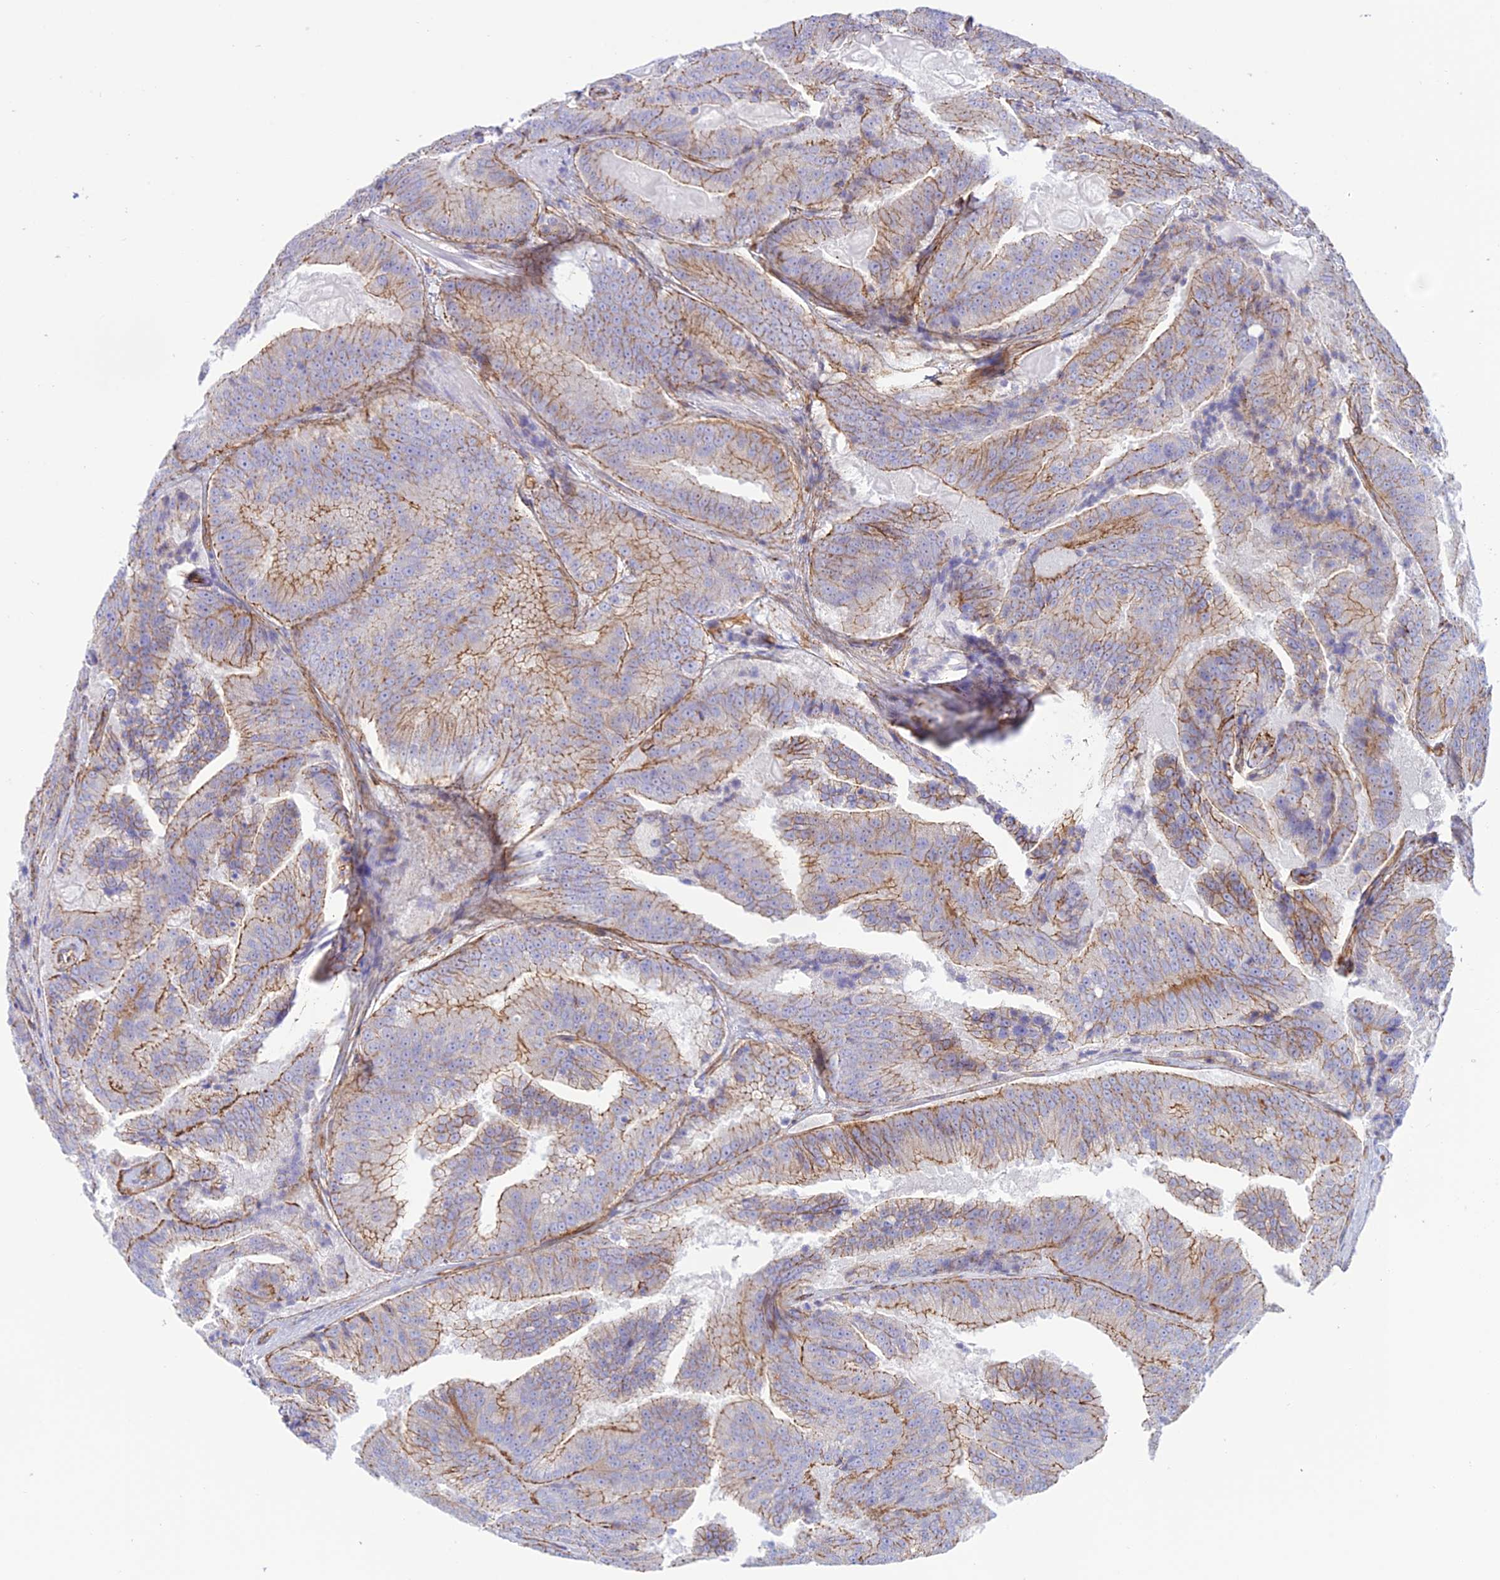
{"staining": {"intensity": "moderate", "quantity": "25%-75%", "location": "cytoplasmic/membranous"}, "tissue": "prostate cancer", "cell_type": "Tumor cells", "image_type": "cancer", "snomed": [{"axis": "morphology", "description": "Adenocarcinoma, High grade"}, {"axis": "topography", "description": "Prostate"}], "caption": "The histopathology image displays immunohistochemical staining of prostate cancer. There is moderate cytoplasmic/membranous expression is appreciated in about 25%-75% of tumor cells.", "gene": "YPEL5", "patient": {"sex": "male", "age": 61}}